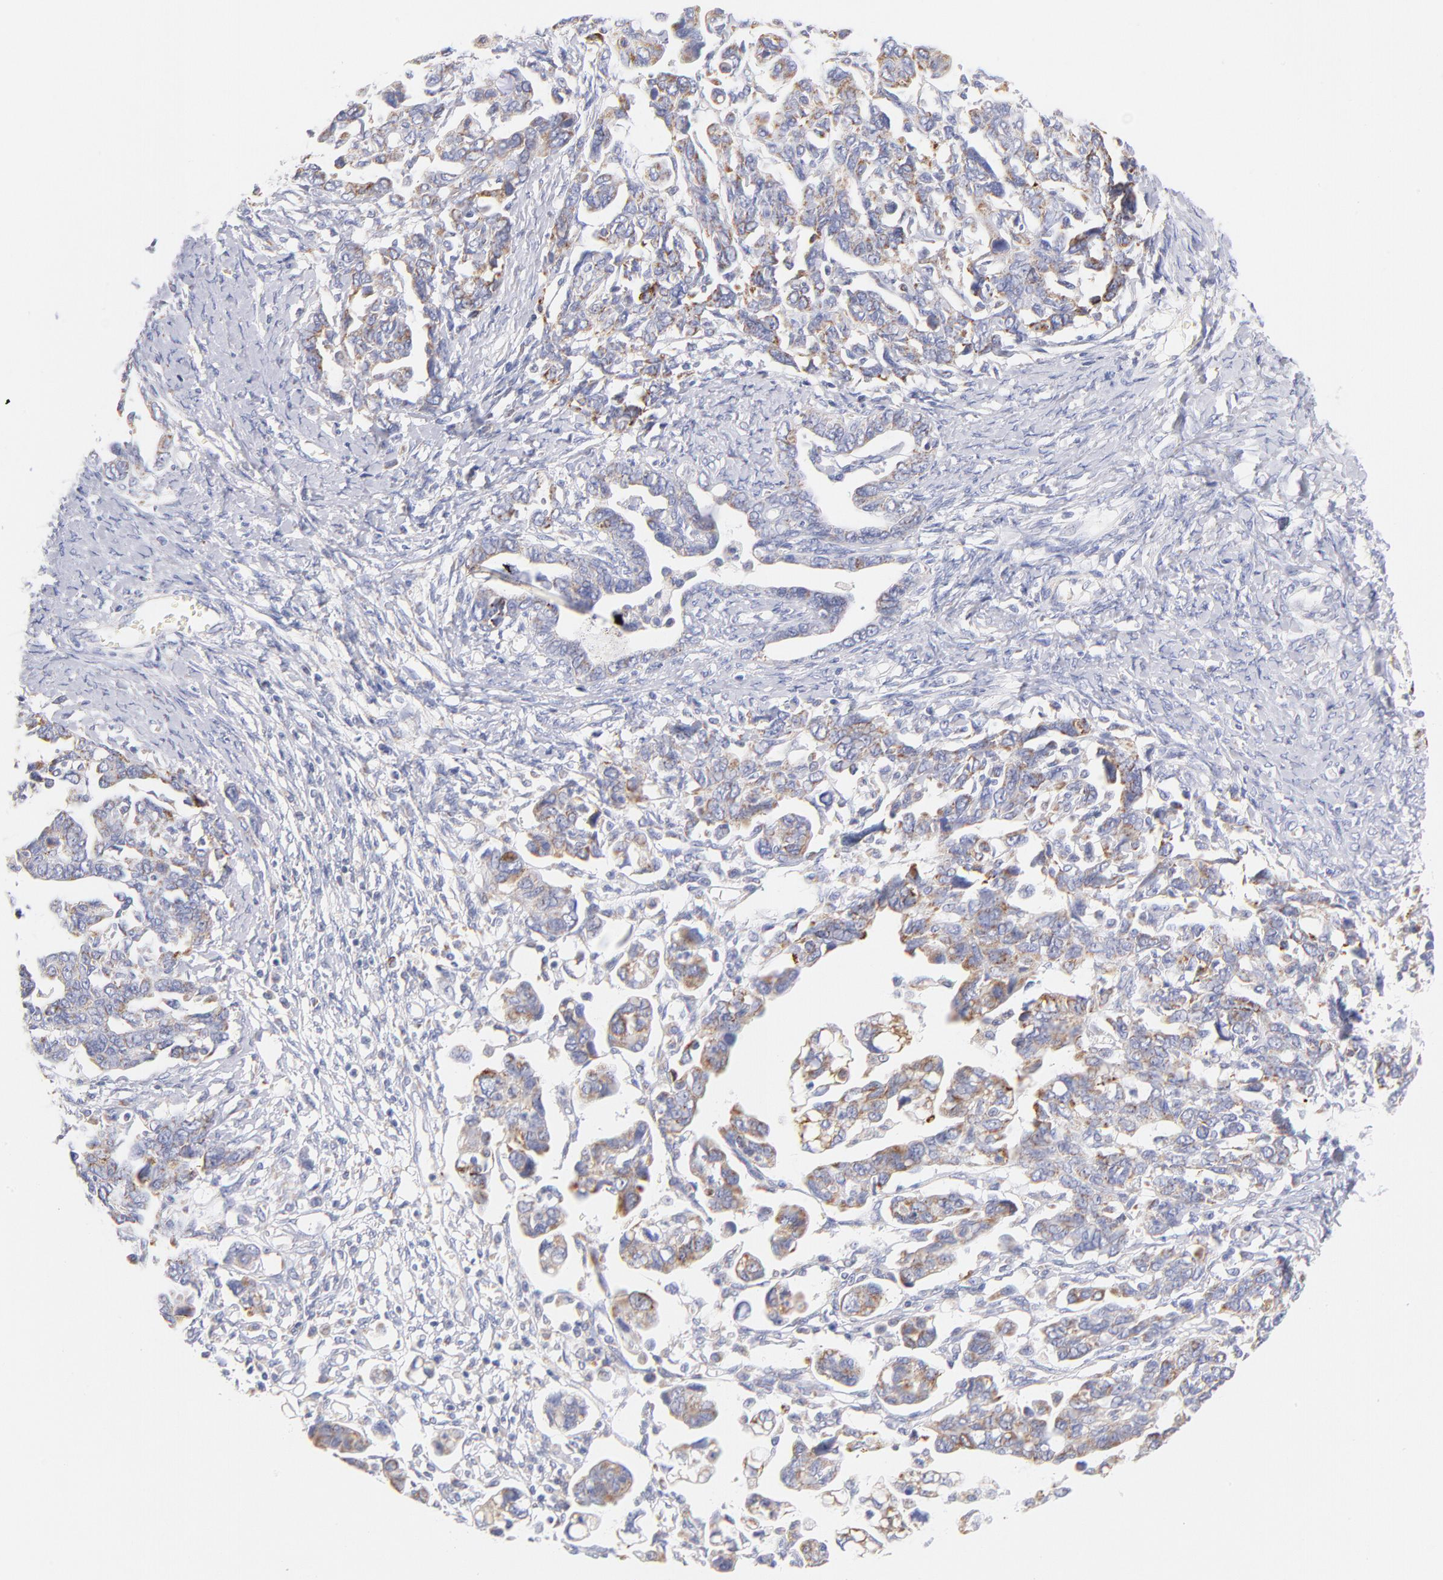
{"staining": {"intensity": "moderate", "quantity": ">75%", "location": "cytoplasmic/membranous"}, "tissue": "ovarian cancer", "cell_type": "Tumor cells", "image_type": "cancer", "snomed": [{"axis": "morphology", "description": "Cystadenocarcinoma, serous, NOS"}, {"axis": "topography", "description": "Ovary"}], "caption": "Immunohistochemistry image of neoplastic tissue: ovarian cancer (serous cystadenocarcinoma) stained using immunohistochemistry (IHC) shows medium levels of moderate protein expression localized specifically in the cytoplasmic/membranous of tumor cells, appearing as a cytoplasmic/membranous brown color.", "gene": "AIFM1", "patient": {"sex": "female", "age": 69}}